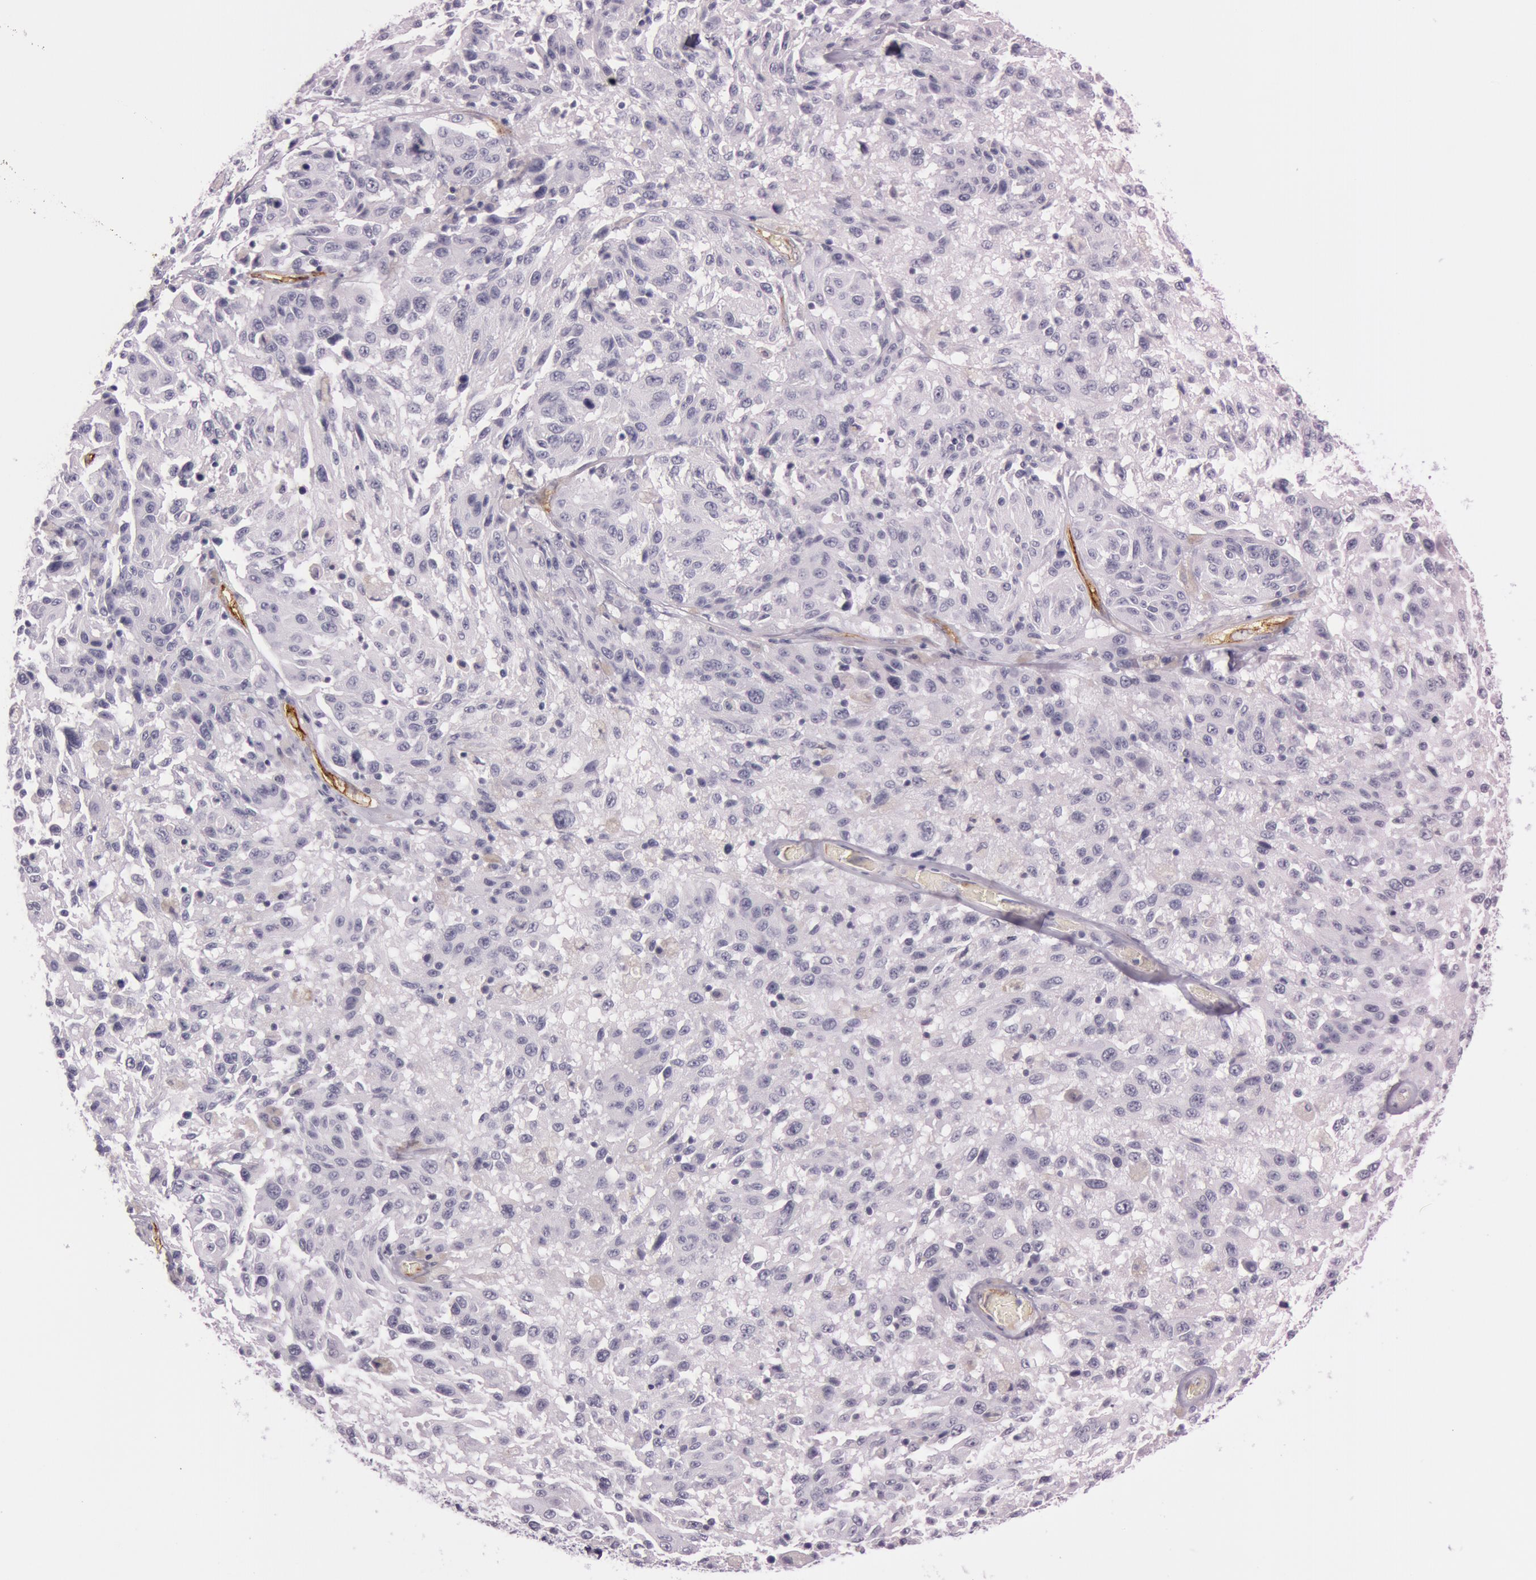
{"staining": {"intensity": "negative", "quantity": "none", "location": "none"}, "tissue": "melanoma", "cell_type": "Tumor cells", "image_type": "cancer", "snomed": [{"axis": "morphology", "description": "Malignant melanoma, NOS"}, {"axis": "topography", "description": "Skin"}], "caption": "An immunohistochemistry histopathology image of malignant melanoma is shown. There is no staining in tumor cells of malignant melanoma.", "gene": "FOLH1", "patient": {"sex": "female", "age": 77}}